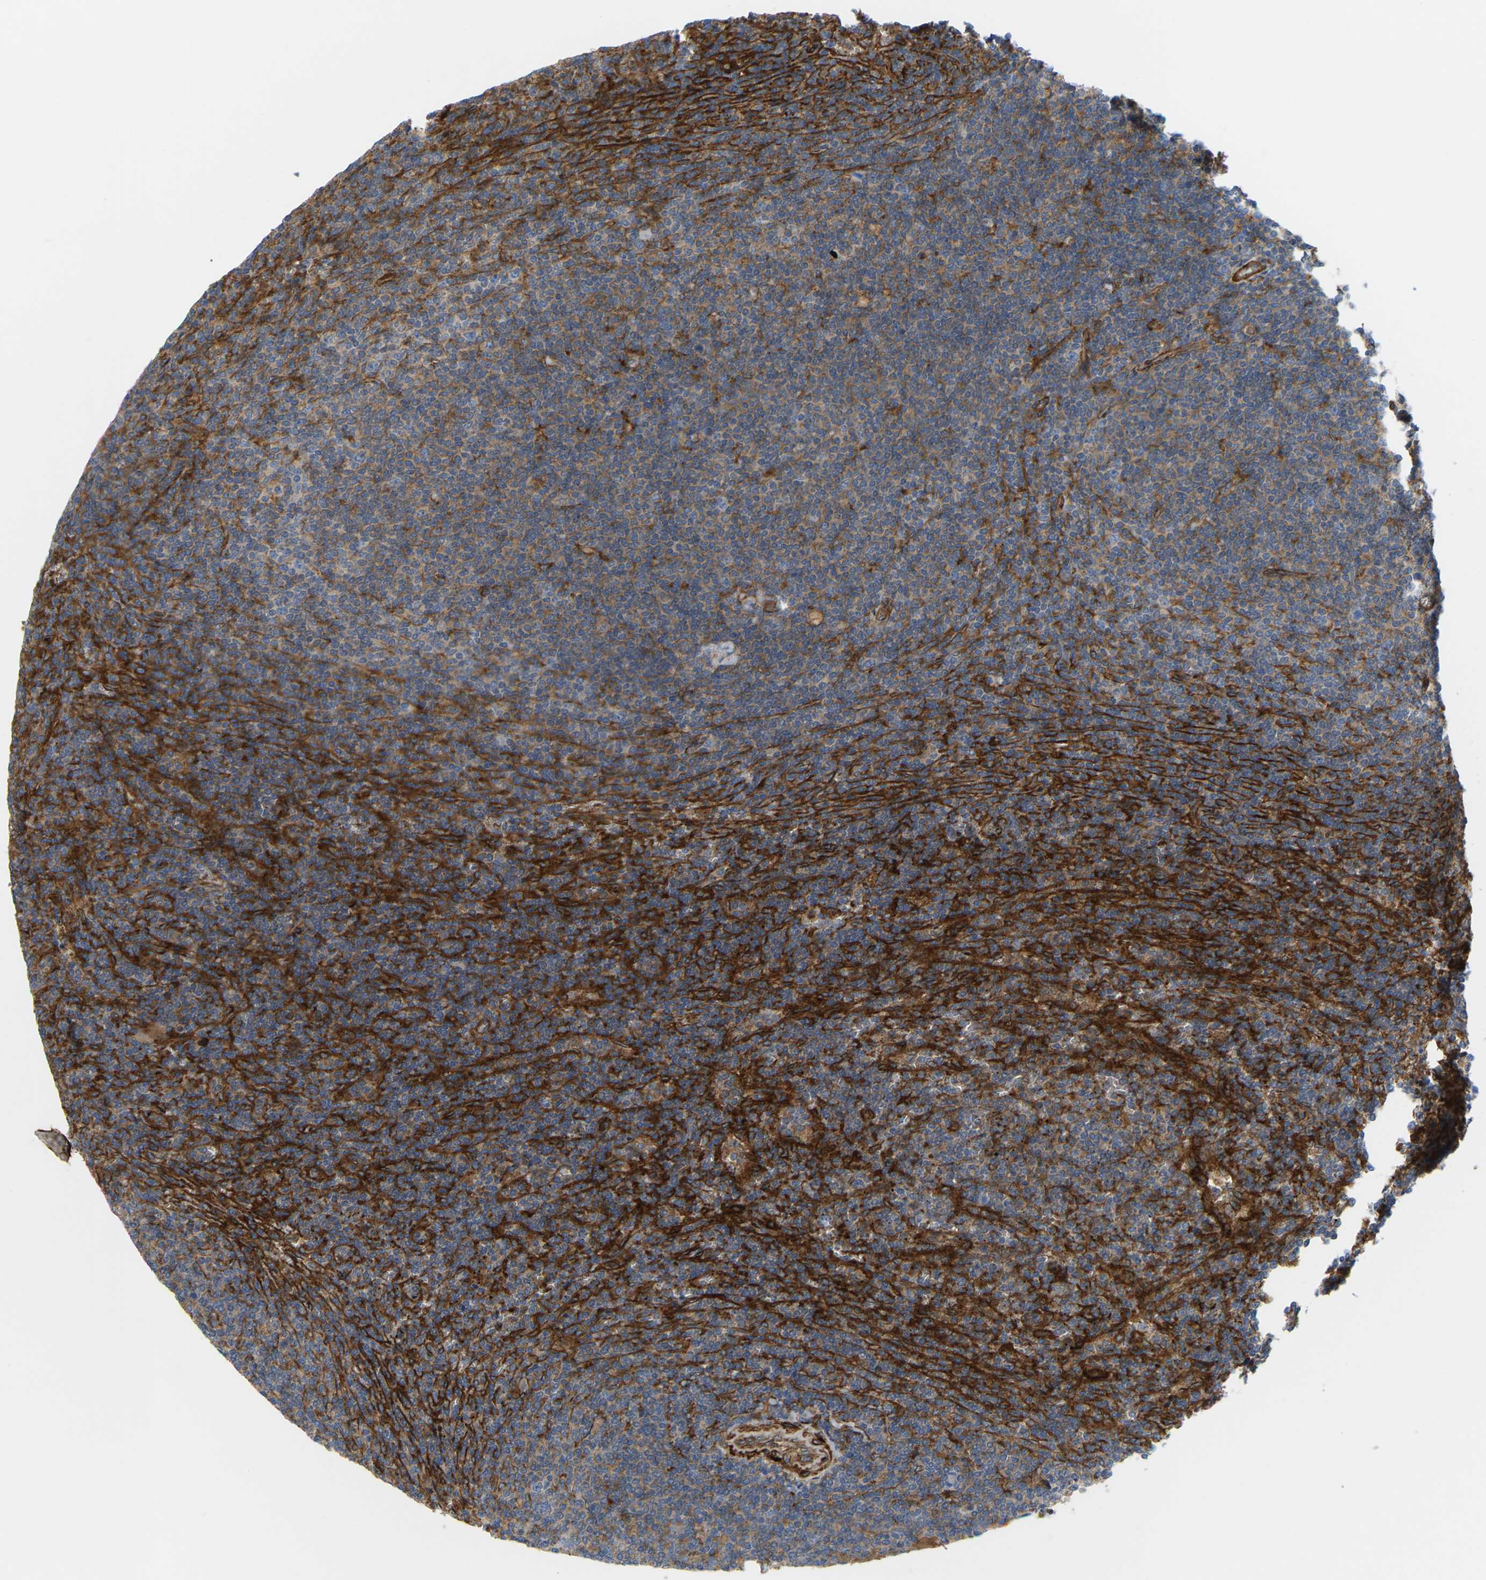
{"staining": {"intensity": "moderate", "quantity": "25%-75%", "location": "cytoplasmic/membranous"}, "tissue": "lymphoma", "cell_type": "Tumor cells", "image_type": "cancer", "snomed": [{"axis": "morphology", "description": "Malignant lymphoma, non-Hodgkin's type, Low grade"}, {"axis": "topography", "description": "Spleen"}], "caption": "A histopathology image of human lymphoma stained for a protein exhibits moderate cytoplasmic/membranous brown staining in tumor cells.", "gene": "PICALM", "patient": {"sex": "female", "age": 50}}